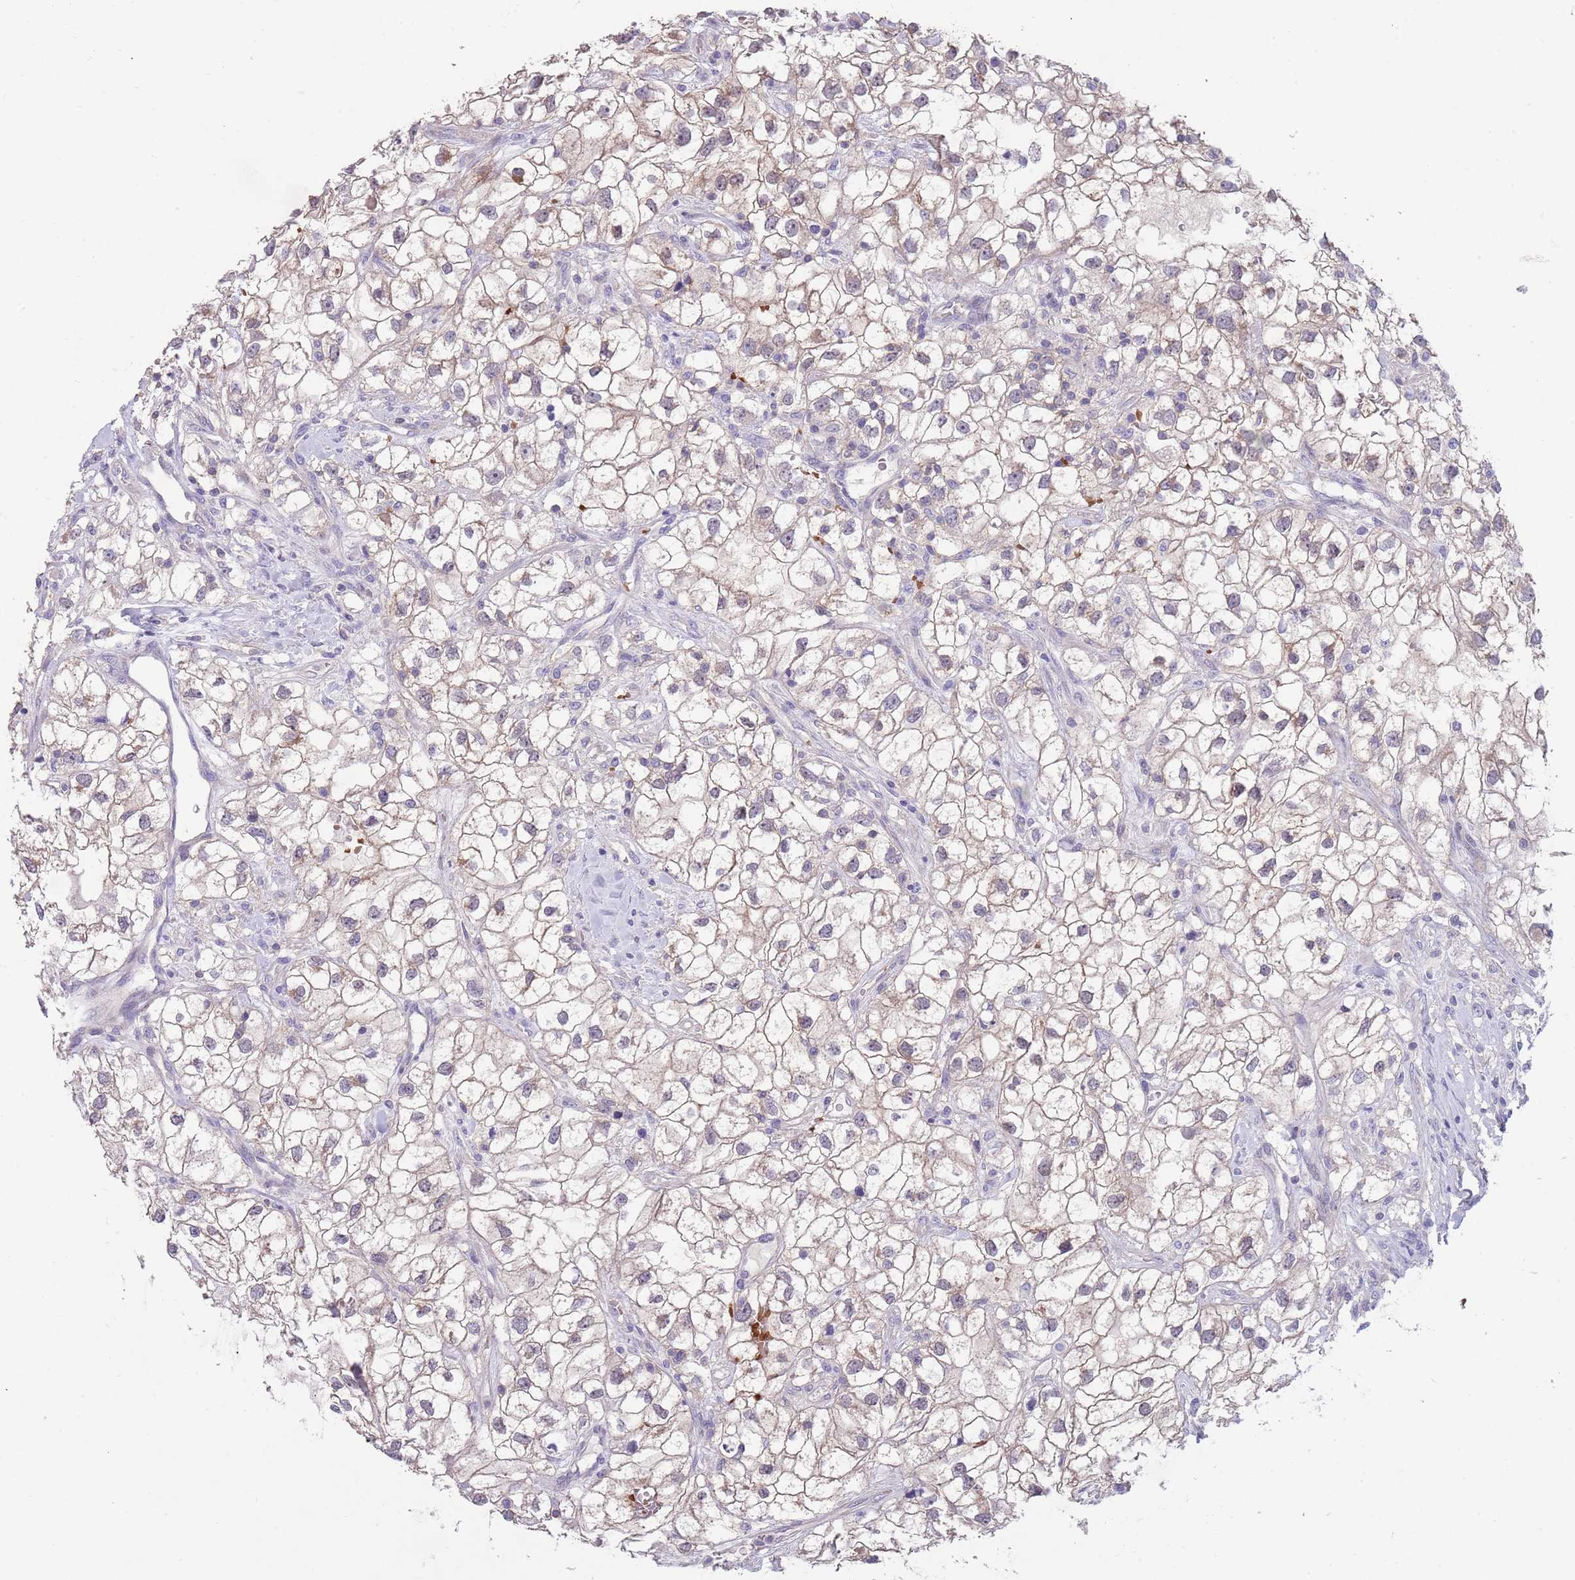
{"staining": {"intensity": "negative", "quantity": "none", "location": "none"}, "tissue": "renal cancer", "cell_type": "Tumor cells", "image_type": "cancer", "snomed": [{"axis": "morphology", "description": "Adenocarcinoma, NOS"}, {"axis": "topography", "description": "Kidney"}], "caption": "Renal adenocarcinoma was stained to show a protein in brown. There is no significant positivity in tumor cells.", "gene": "ZNF14", "patient": {"sex": "male", "age": 59}}